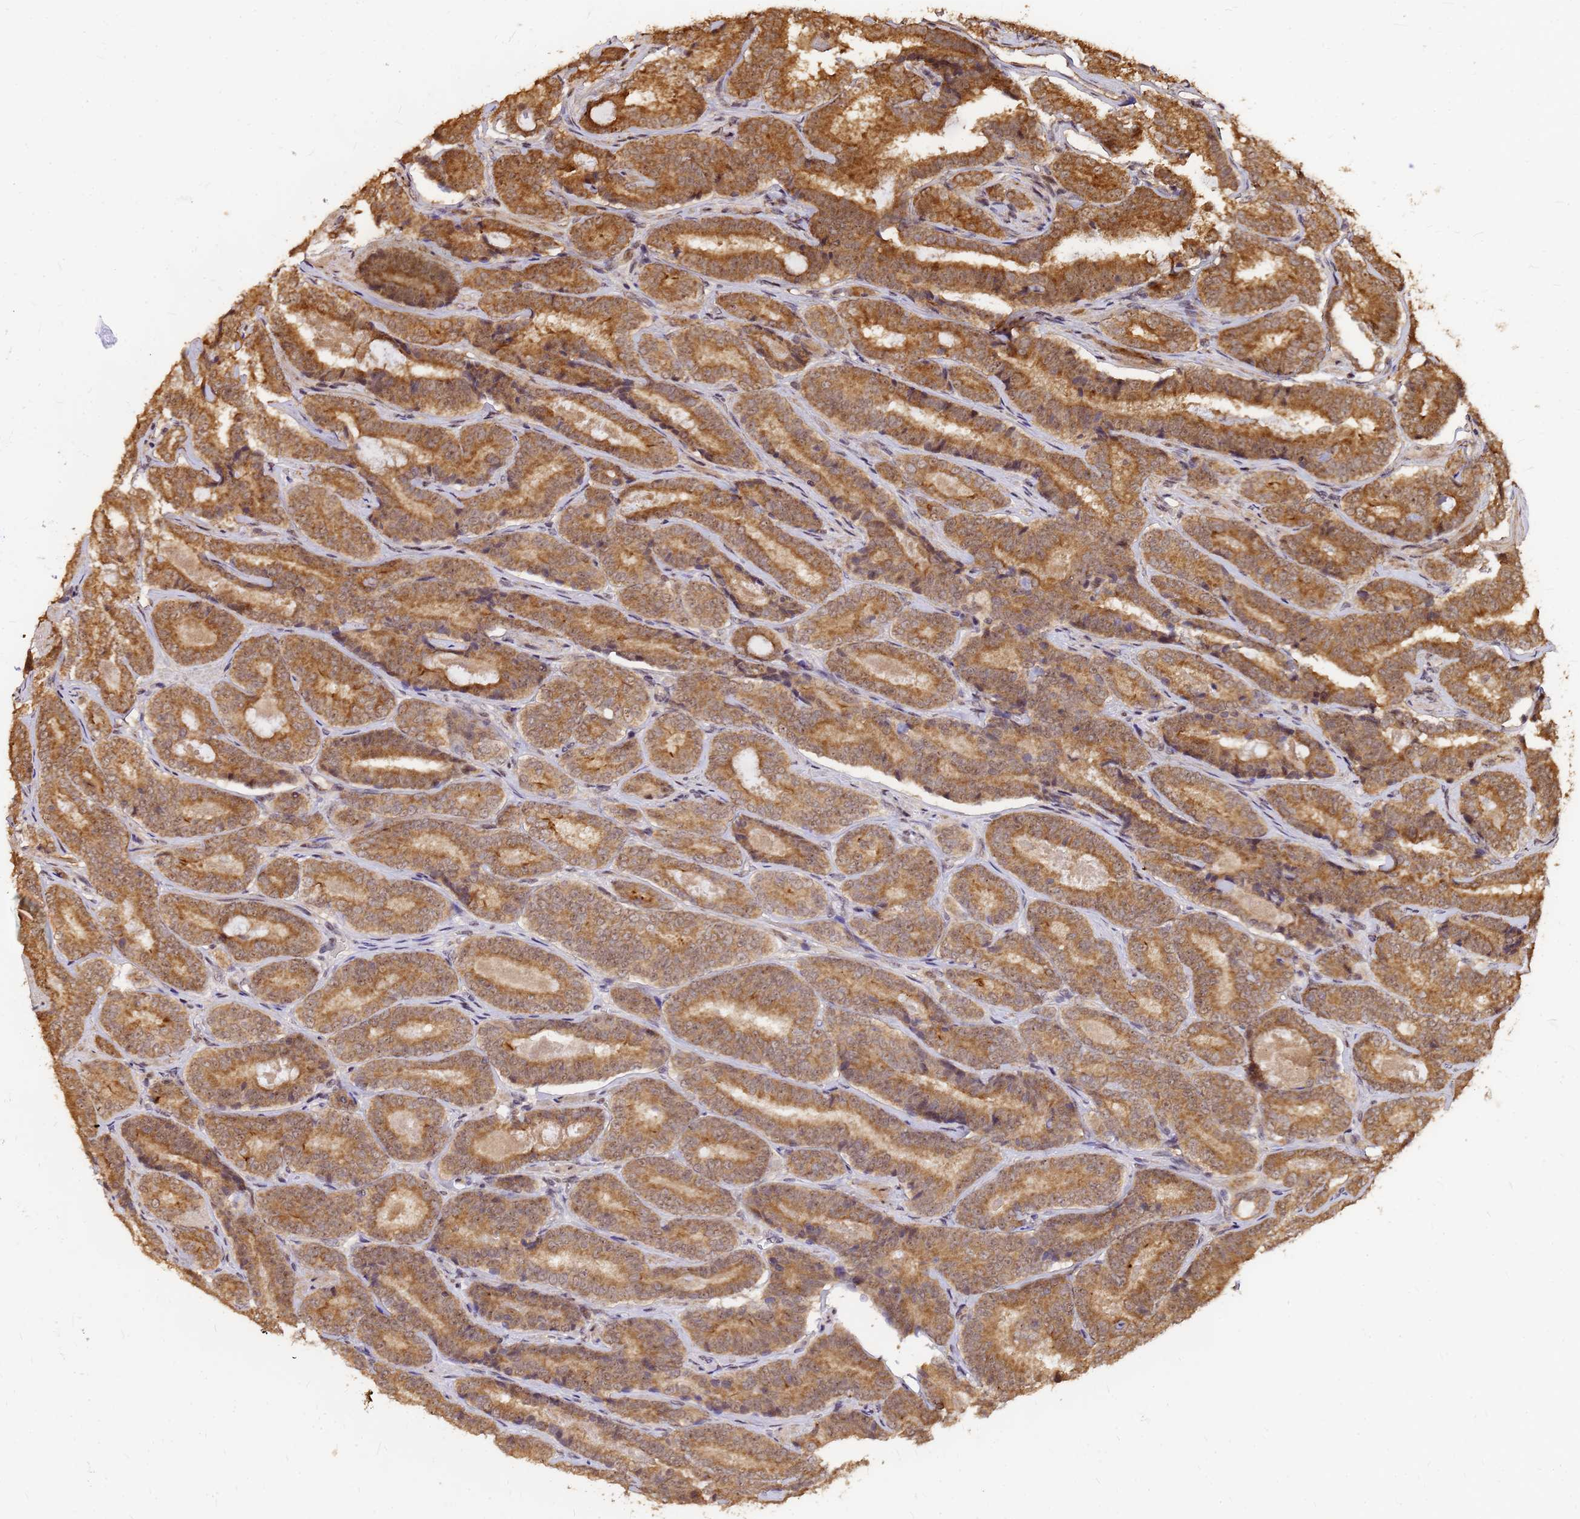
{"staining": {"intensity": "moderate", "quantity": ">75%", "location": "cytoplasmic/membranous,nuclear"}, "tissue": "prostate cancer", "cell_type": "Tumor cells", "image_type": "cancer", "snomed": [{"axis": "morphology", "description": "Adenocarcinoma, High grade"}, {"axis": "topography", "description": "Prostate"}], "caption": "Tumor cells demonstrate moderate cytoplasmic/membranous and nuclear staining in about >75% of cells in prostate cancer.", "gene": "GPATCH8", "patient": {"sex": "male", "age": 72}}